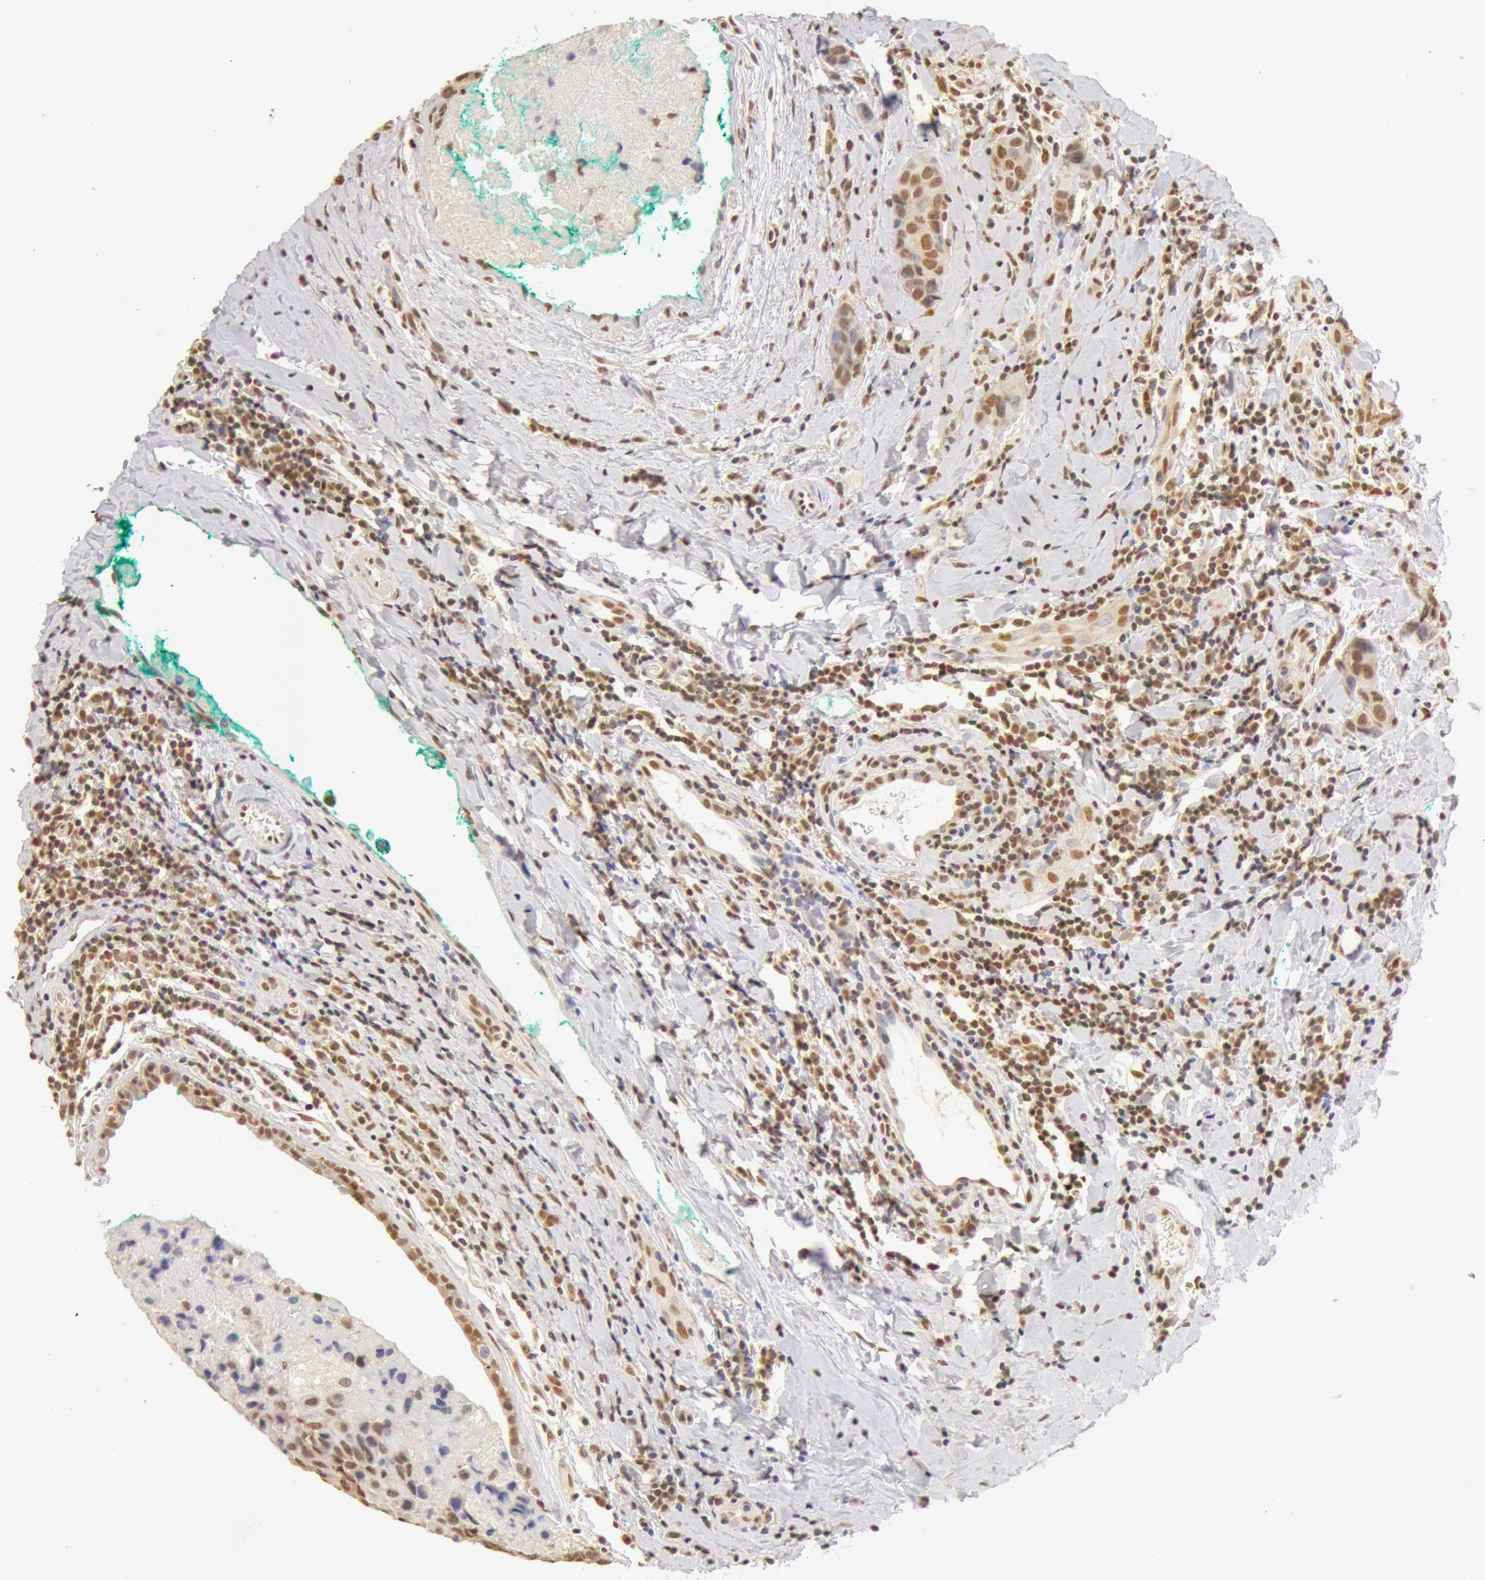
{"staining": {"intensity": "moderate", "quantity": ">75%", "location": "cytoplasmic/membranous"}, "tissue": "breast cancer", "cell_type": "Tumor cells", "image_type": "cancer", "snomed": [{"axis": "morphology", "description": "Duct carcinoma"}, {"axis": "topography", "description": "Breast"}], "caption": "Infiltrating ductal carcinoma (breast) stained with a brown dye demonstrates moderate cytoplasmic/membranous positive expression in about >75% of tumor cells.", "gene": "SNRNP70", "patient": {"sex": "female", "age": 24}}